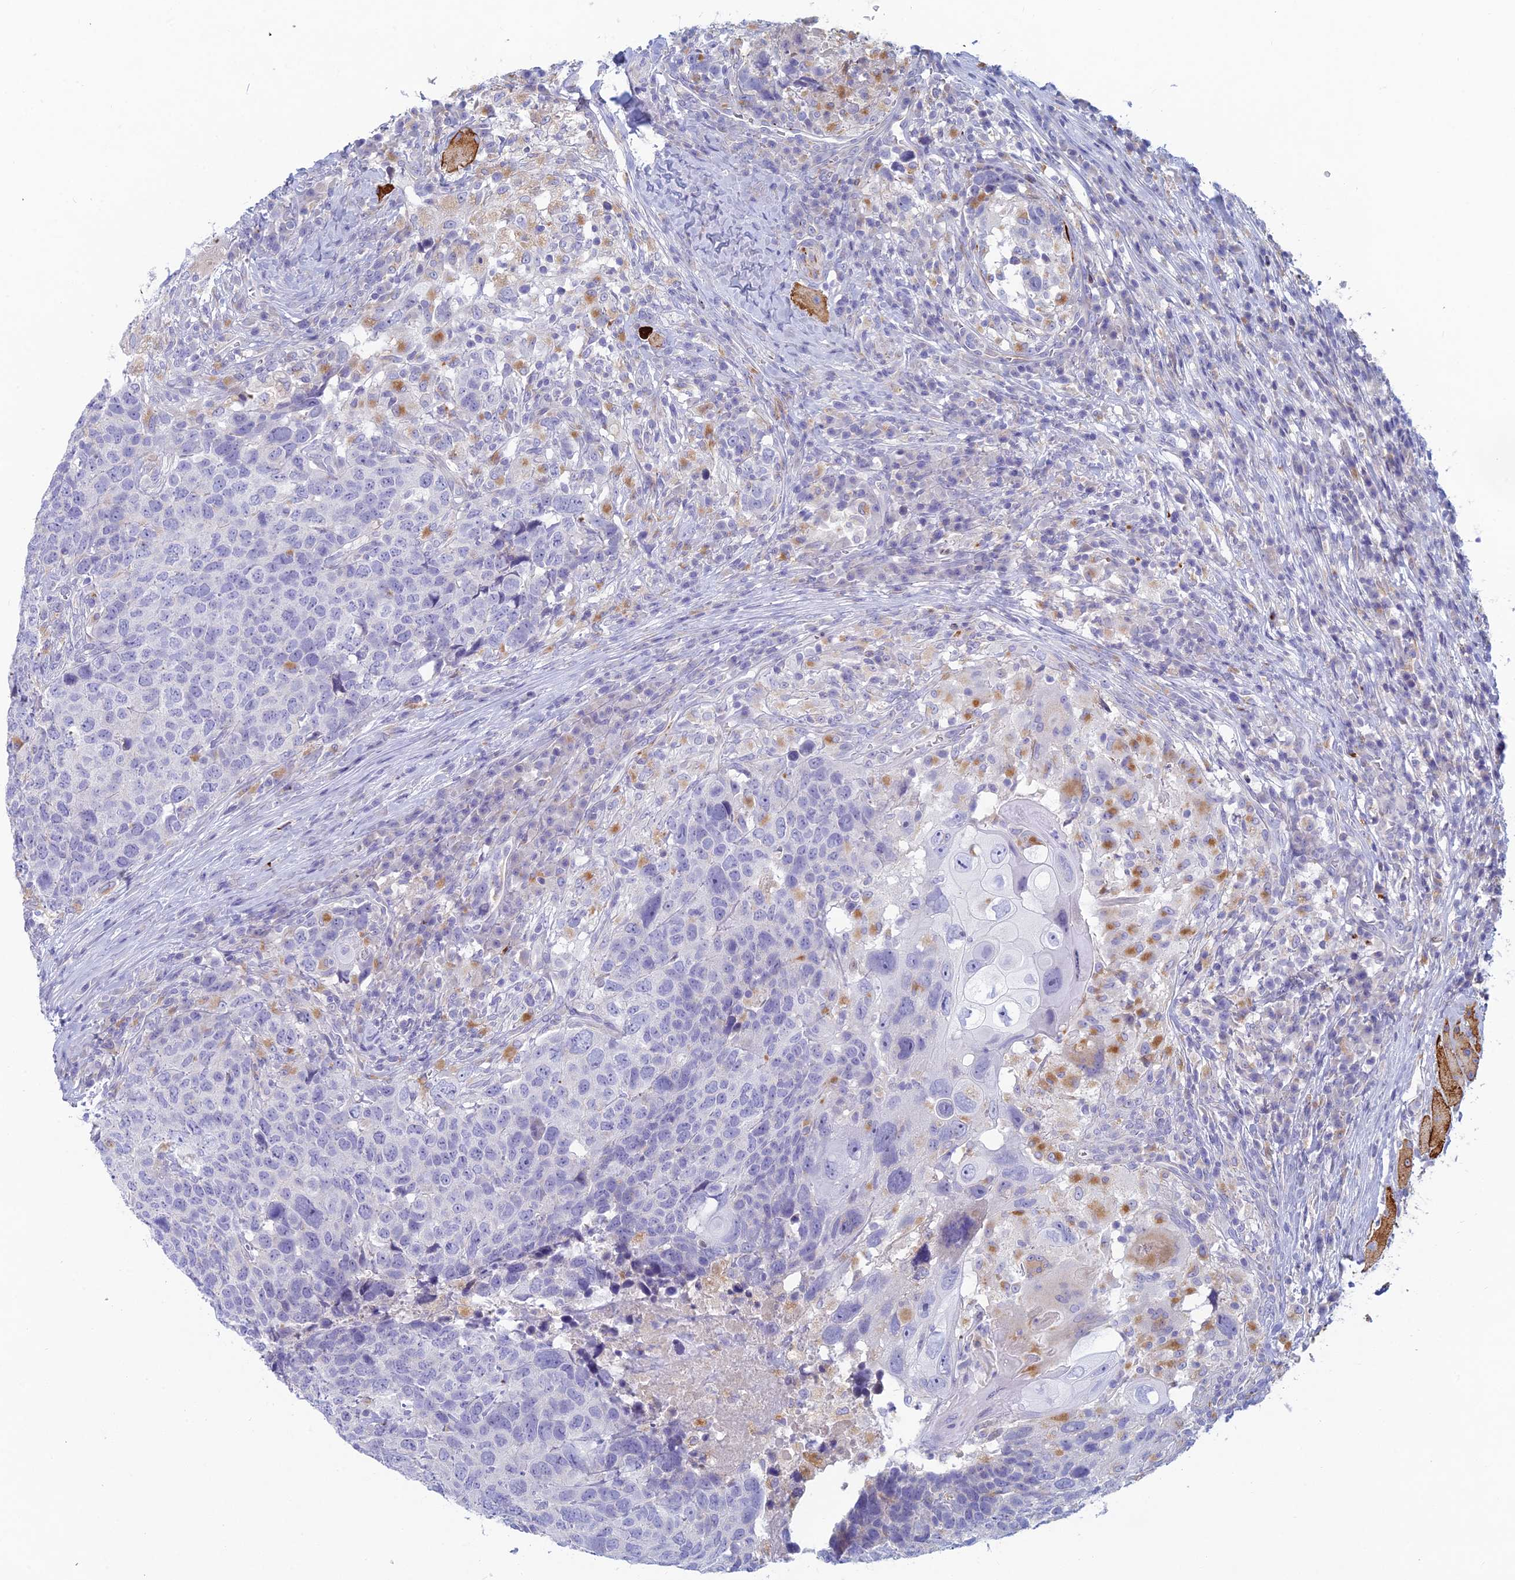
{"staining": {"intensity": "moderate", "quantity": "<25%", "location": "cytoplasmic/membranous"}, "tissue": "head and neck cancer", "cell_type": "Tumor cells", "image_type": "cancer", "snomed": [{"axis": "morphology", "description": "Squamous cell carcinoma, NOS"}, {"axis": "topography", "description": "Head-Neck"}], "caption": "IHC of human squamous cell carcinoma (head and neck) displays low levels of moderate cytoplasmic/membranous positivity in approximately <25% of tumor cells.", "gene": "FERD3L", "patient": {"sex": "male", "age": 66}}